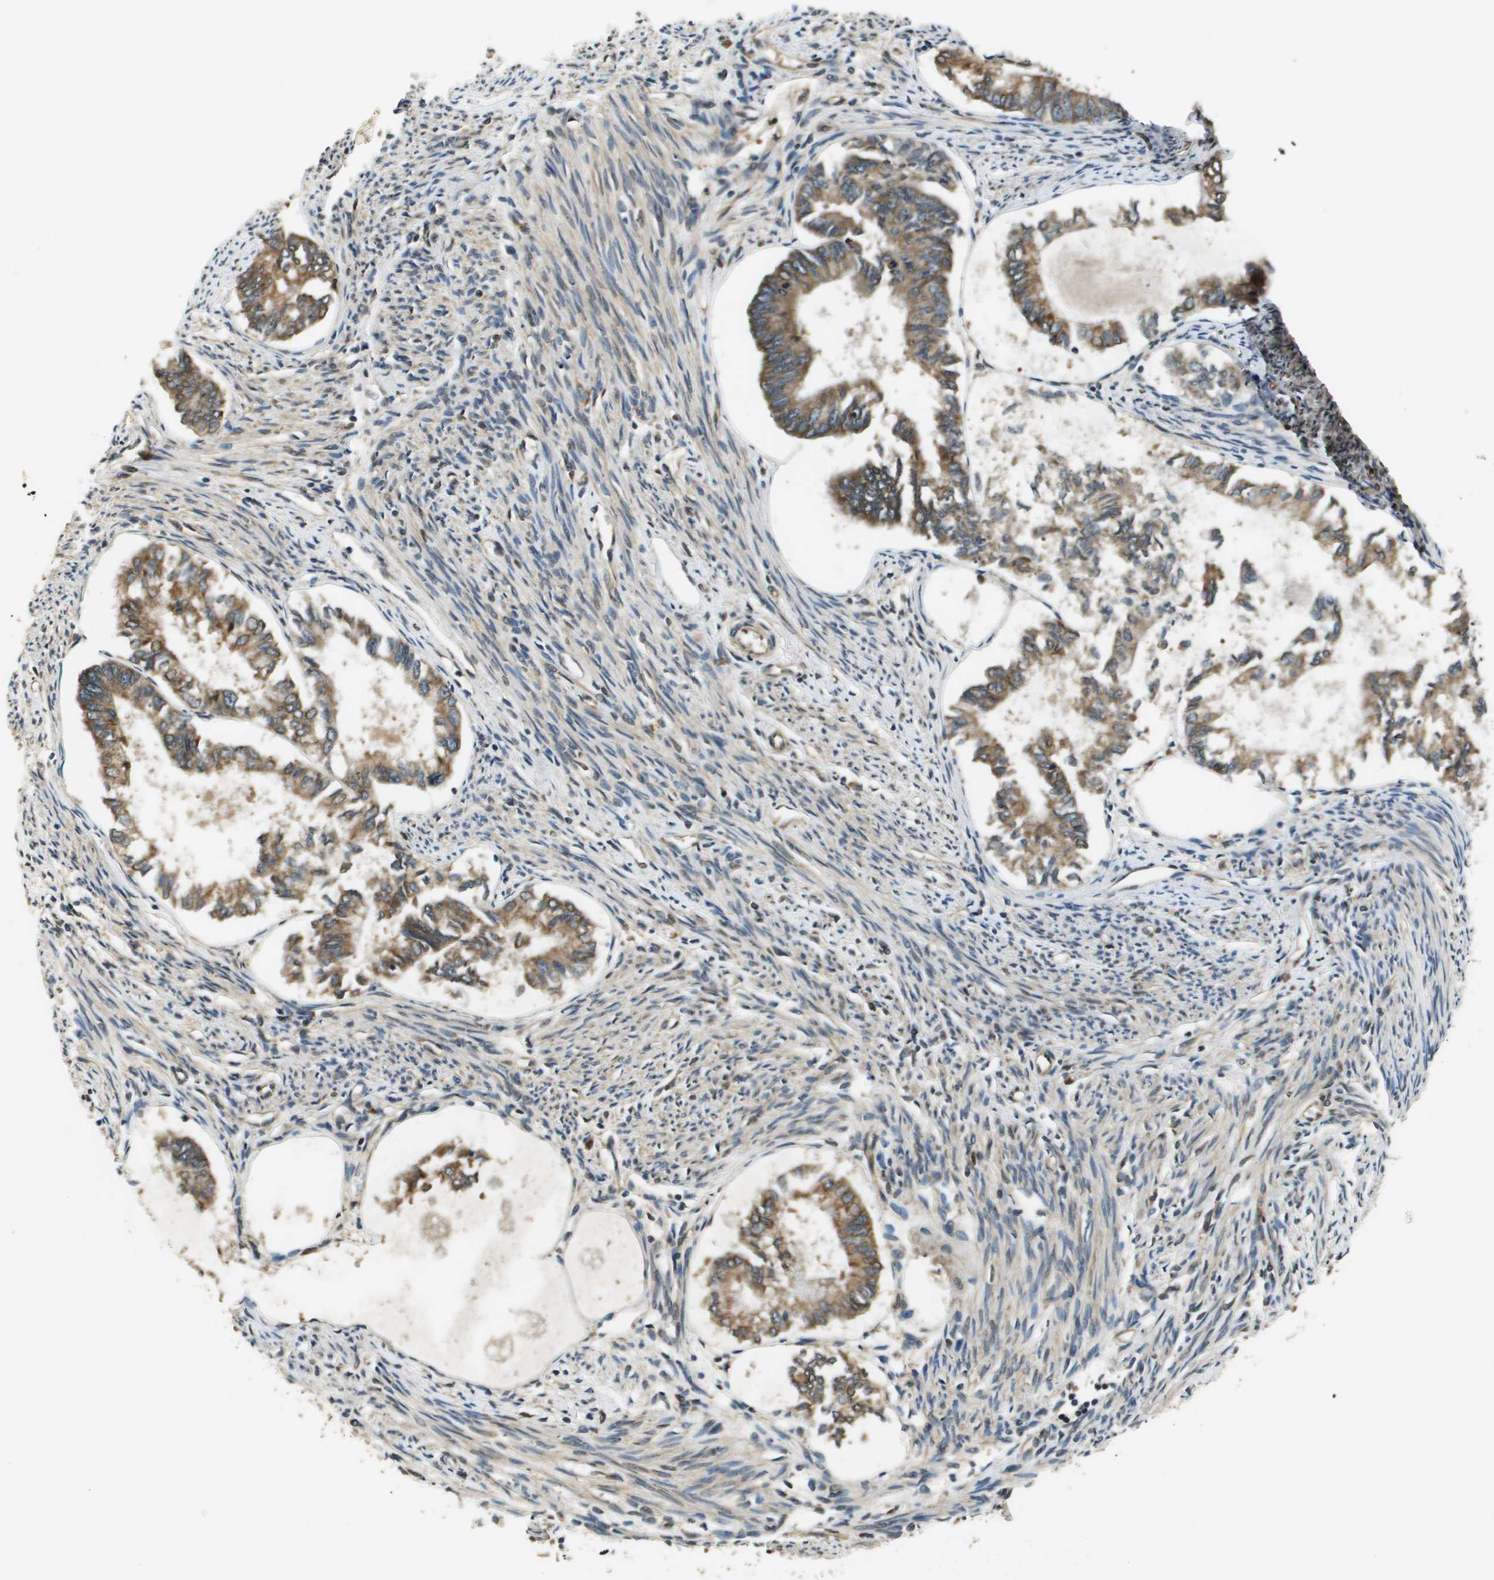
{"staining": {"intensity": "moderate", "quantity": ">75%", "location": "cytoplasmic/membranous"}, "tissue": "endometrial cancer", "cell_type": "Tumor cells", "image_type": "cancer", "snomed": [{"axis": "morphology", "description": "Adenocarcinoma, NOS"}, {"axis": "topography", "description": "Endometrium"}], "caption": "This photomicrograph shows immunohistochemistry staining of endometrial cancer, with medium moderate cytoplasmic/membranous expression in approximately >75% of tumor cells.", "gene": "SEC62", "patient": {"sex": "female", "age": 86}}